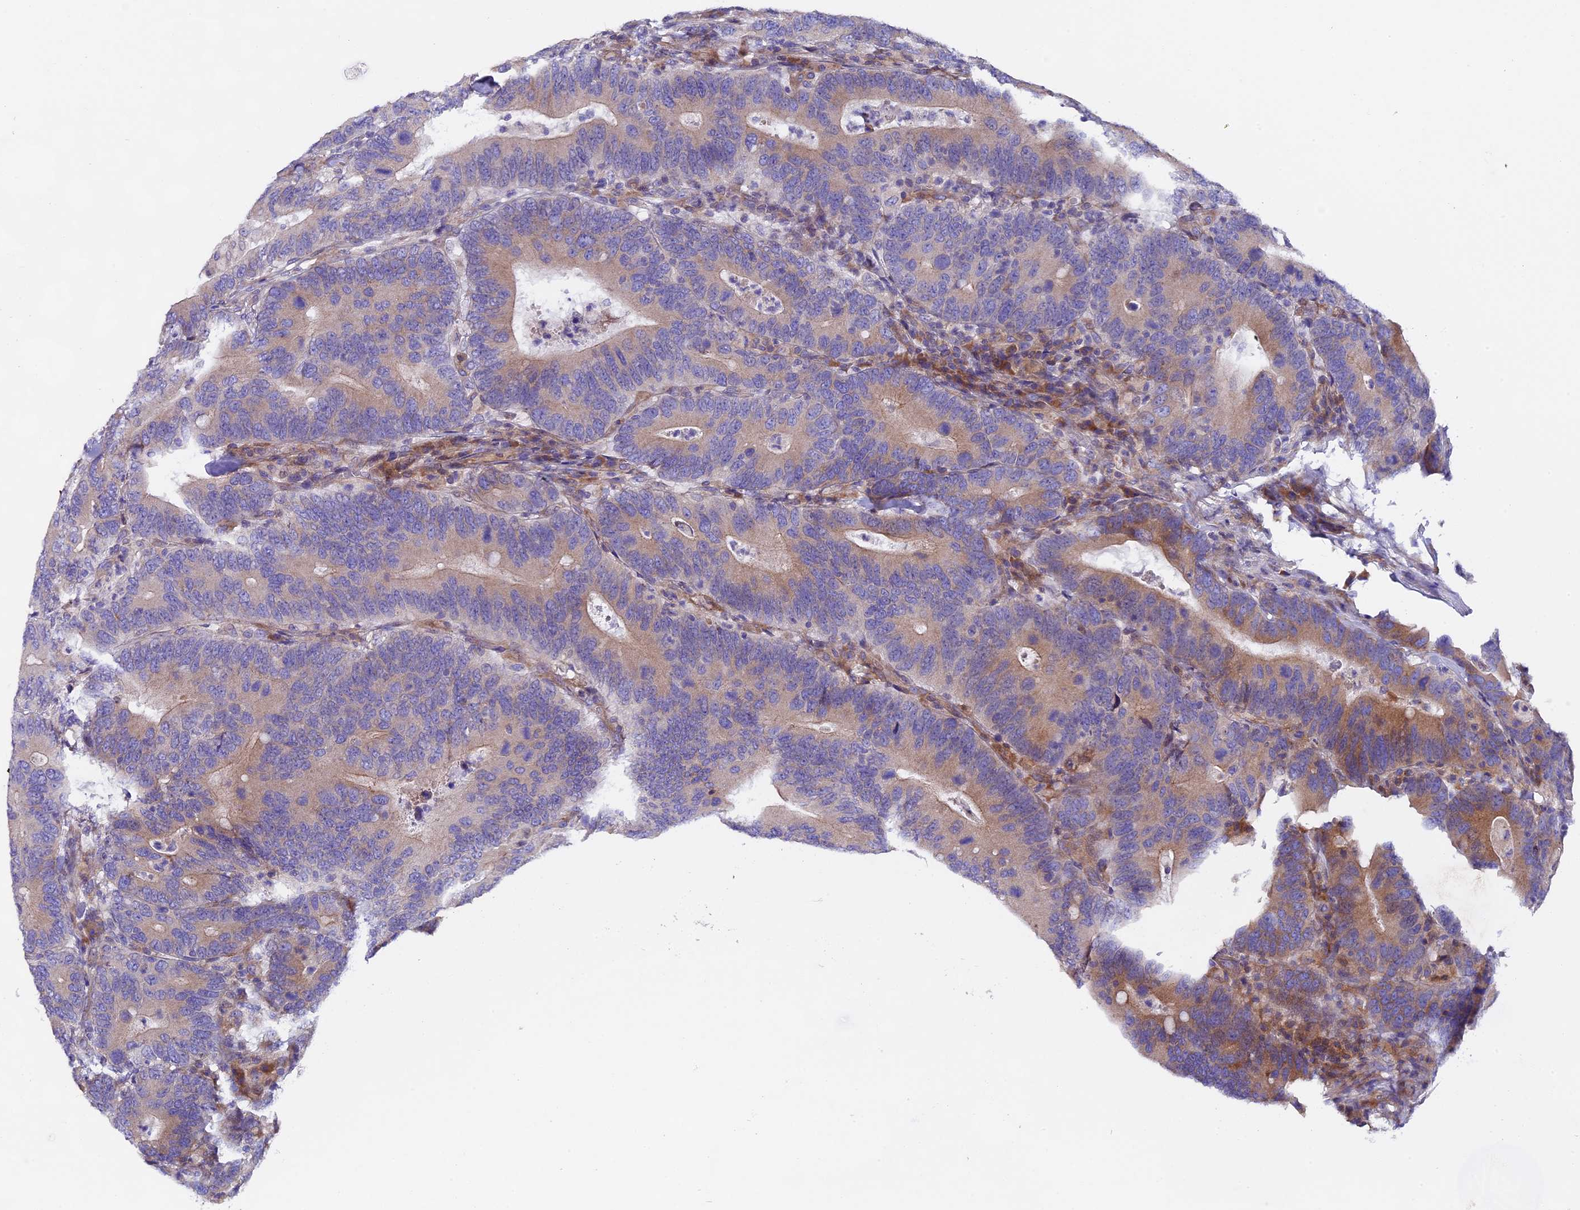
{"staining": {"intensity": "moderate", "quantity": ">75%", "location": "cytoplasmic/membranous"}, "tissue": "colorectal cancer", "cell_type": "Tumor cells", "image_type": "cancer", "snomed": [{"axis": "morphology", "description": "Adenocarcinoma, NOS"}, {"axis": "topography", "description": "Colon"}], "caption": "Colorectal cancer (adenocarcinoma) stained for a protein (brown) demonstrates moderate cytoplasmic/membranous positive expression in about >75% of tumor cells.", "gene": "PIGU", "patient": {"sex": "female", "age": 66}}